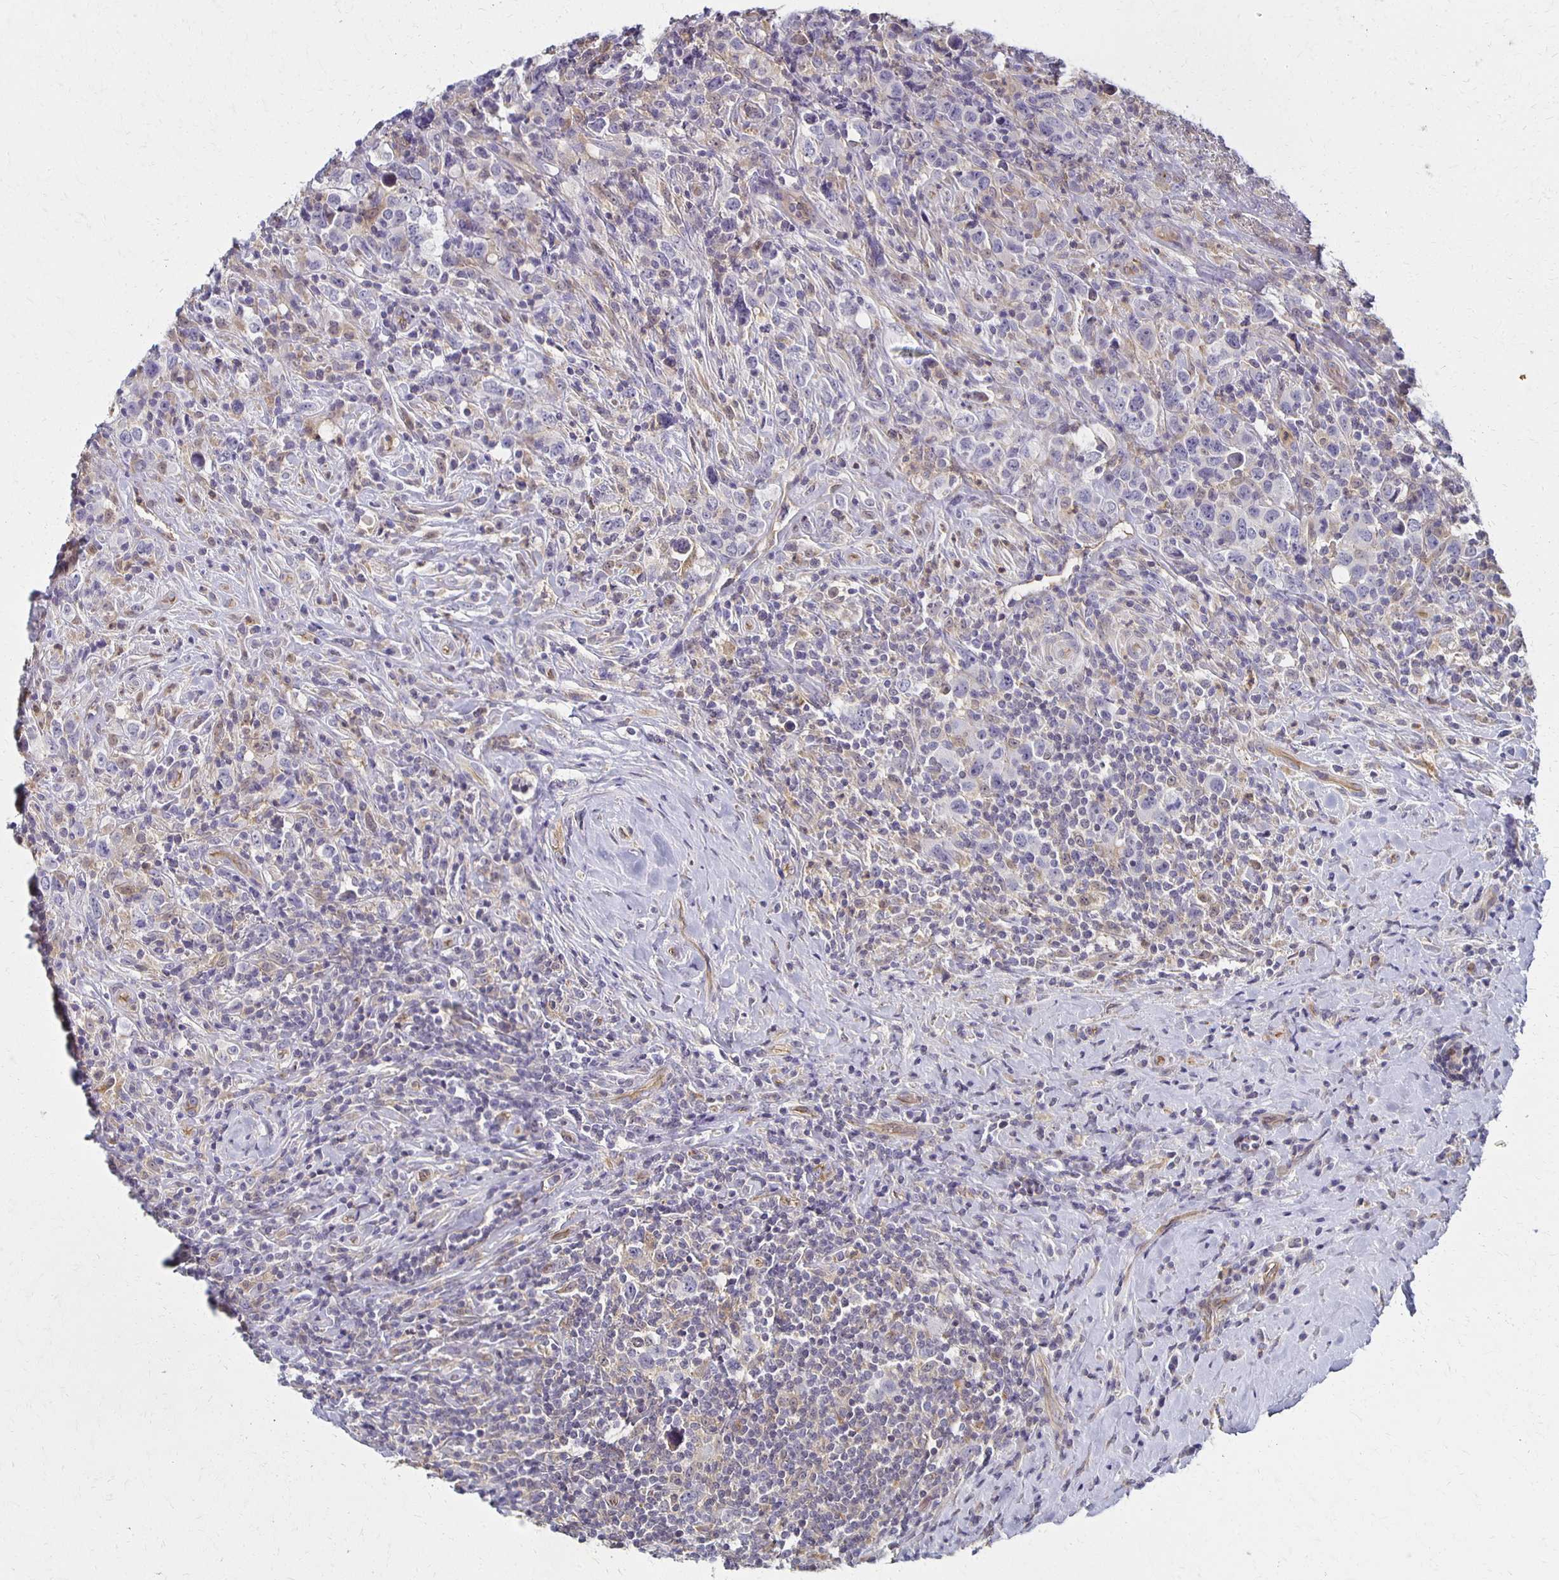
{"staining": {"intensity": "negative", "quantity": "none", "location": "none"}, "tissue": "lymphoma", "cell_type": "Tumor cells", "image_type": "cancer", "snomed": [{"axis": "morphology", "description": "Hodgkin's disease, NOS"}, {"axis": "topography", "description": "Lymph node"}], "caption": "Immunohistochemistry (IHC) histopathology image of lymphoma stained for a protein (brown), which exhibits no expression in tumor cells.", "gene": "GPX4", "patient": {"sex": "female", "age": 18}}